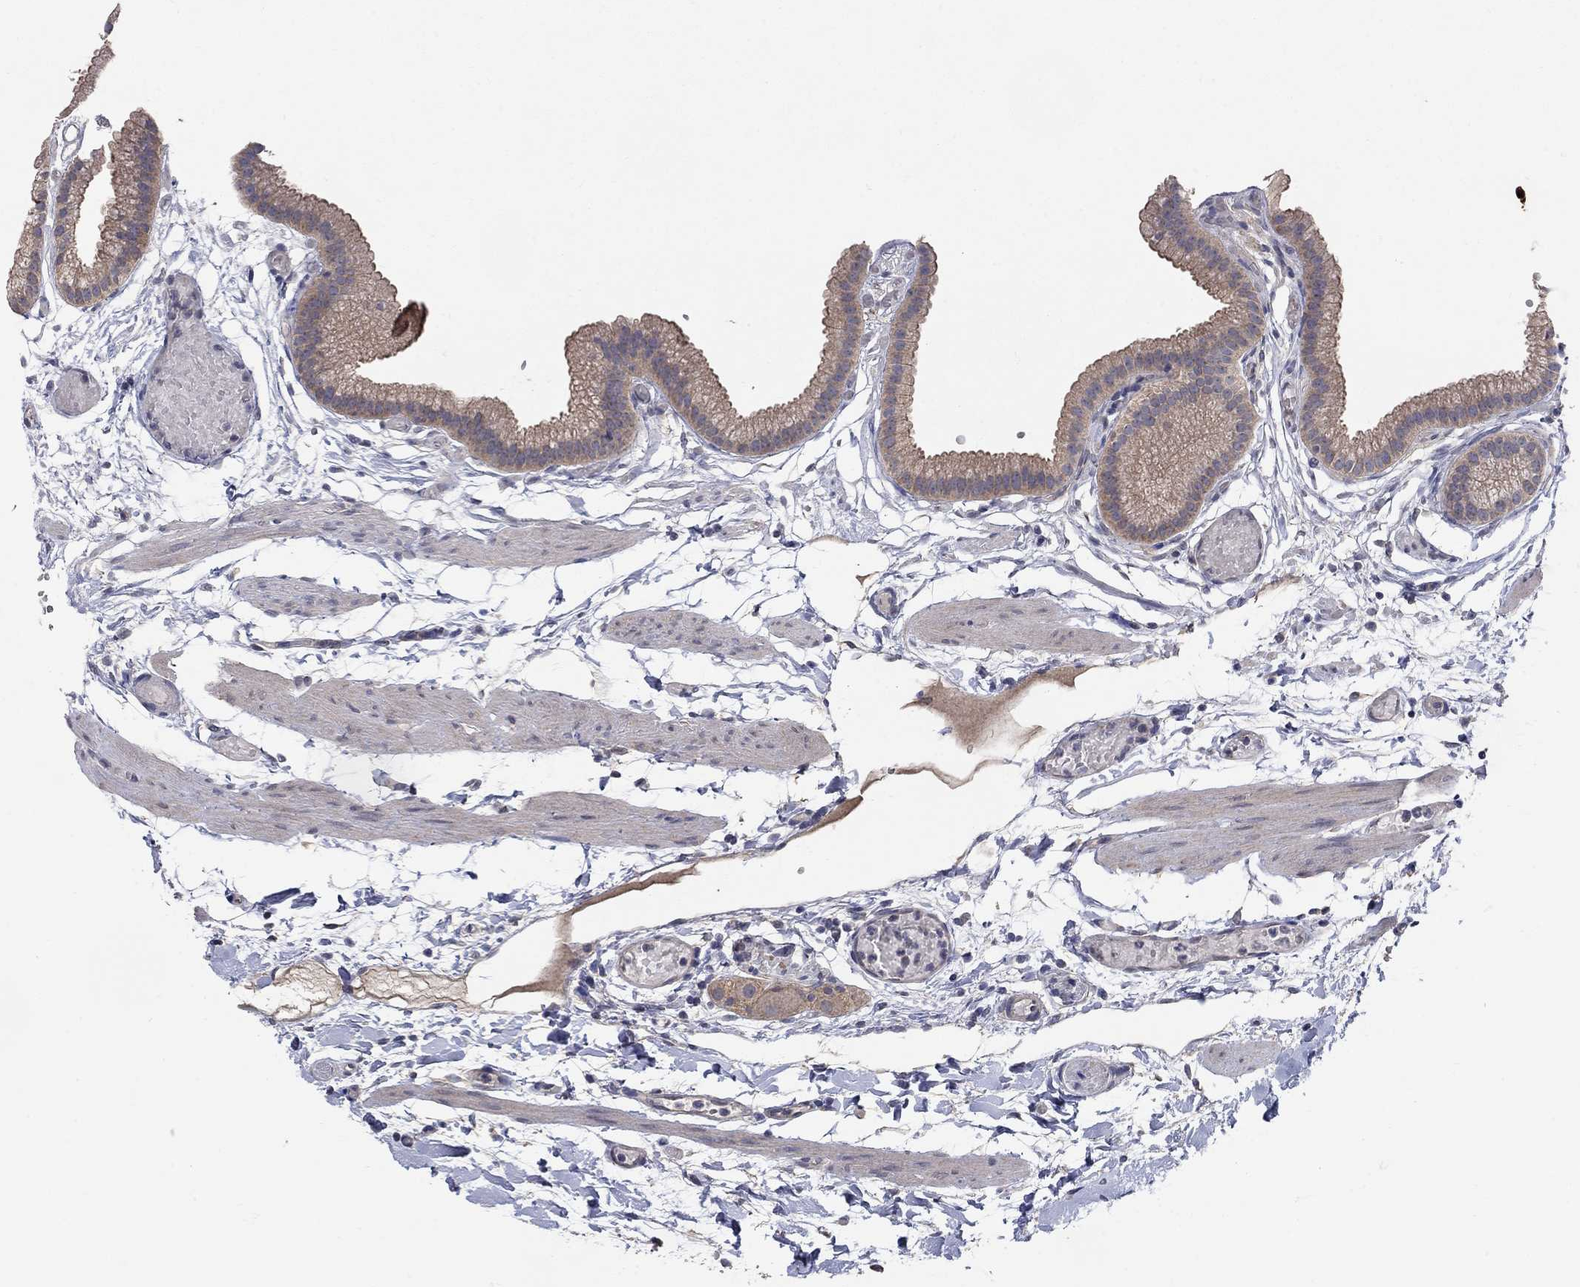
{"staining": {"intensity": "weak", "quantity": "25%-75%", "location": "cytoplasmic/membranous"}, "tissue": "gallbladder", "cell_type": "Glandular cells", "image_type": "normal", "snomed": [{"axis": "morphology", "description": "Normal tissue, NOS"}, {"axis": "topography", "description": "Gallbladder"}], "caption": "Immunohistochemistry histopathology image of benign gallbladder stained for a protein (brown), which reveals low levels of weak cytoplasmic/membranous expression in approximately 25%-75% of glandular cells.", "gene": "WASF3", "patient": {"sex": "female", "age": 45}}